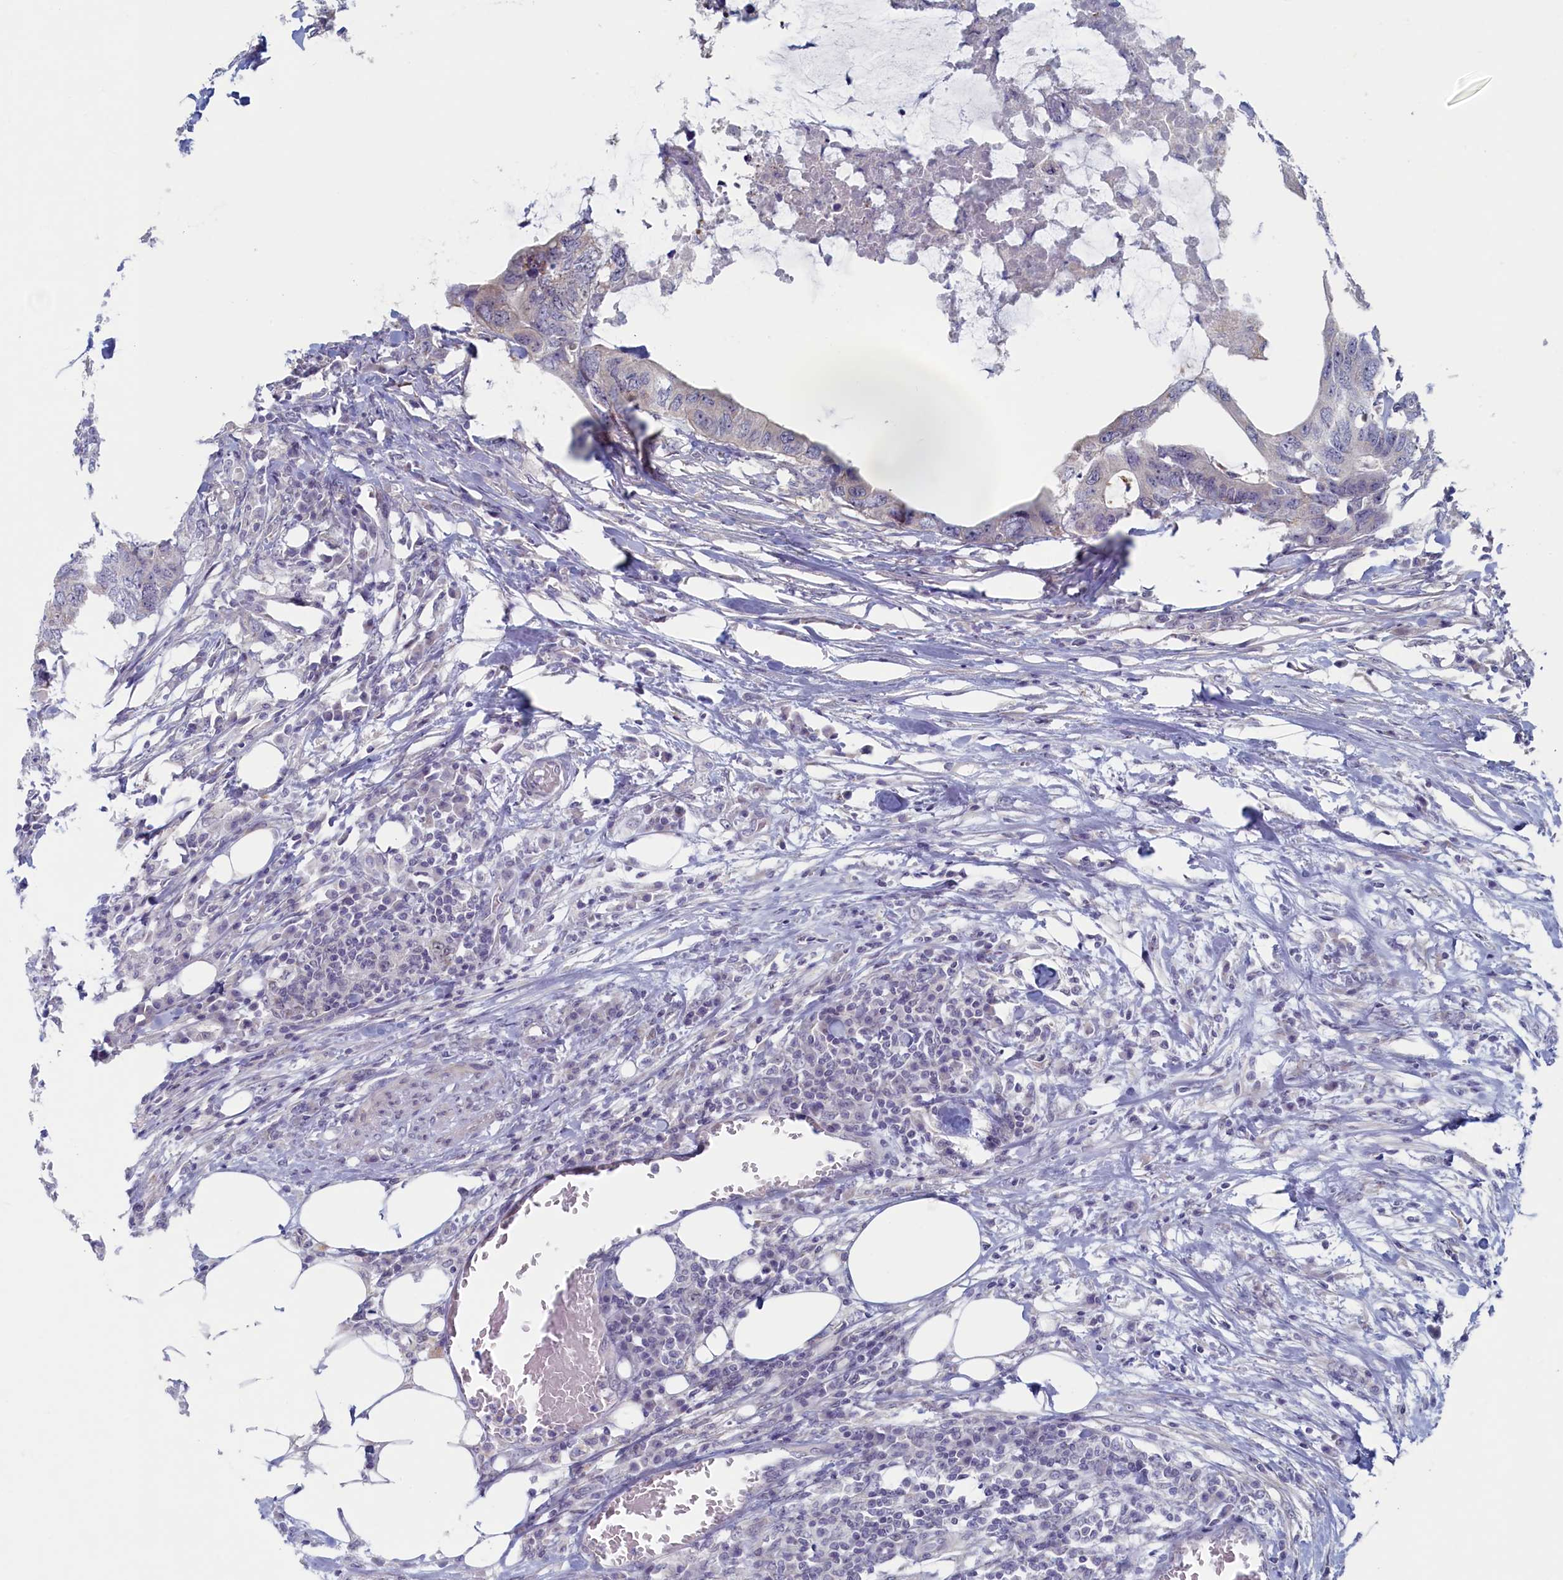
{"staining": {"intensity": "negative", "quantity": "none", "location": "none"}, "tissue": "colorectal cancer", "cell_type": "Tumor cells", "image_type": "cancer", "snomed": [{"axis": "morphology", "description": "Adenocarcinoma, NOS"}, {"axis": "topography", "description": "Colon"}], "caption": "Immunohistochemistry (IHC) photomicrograph of neoplastic tissue: human colorectal cancer stained with DAB (3,3'-diaminobenzidine) reveals no significant protein staining in tumor cells. Nuclei are stained in blue.", "gene": "WDR76", "patient": {"sex": "male", "age": 71}}